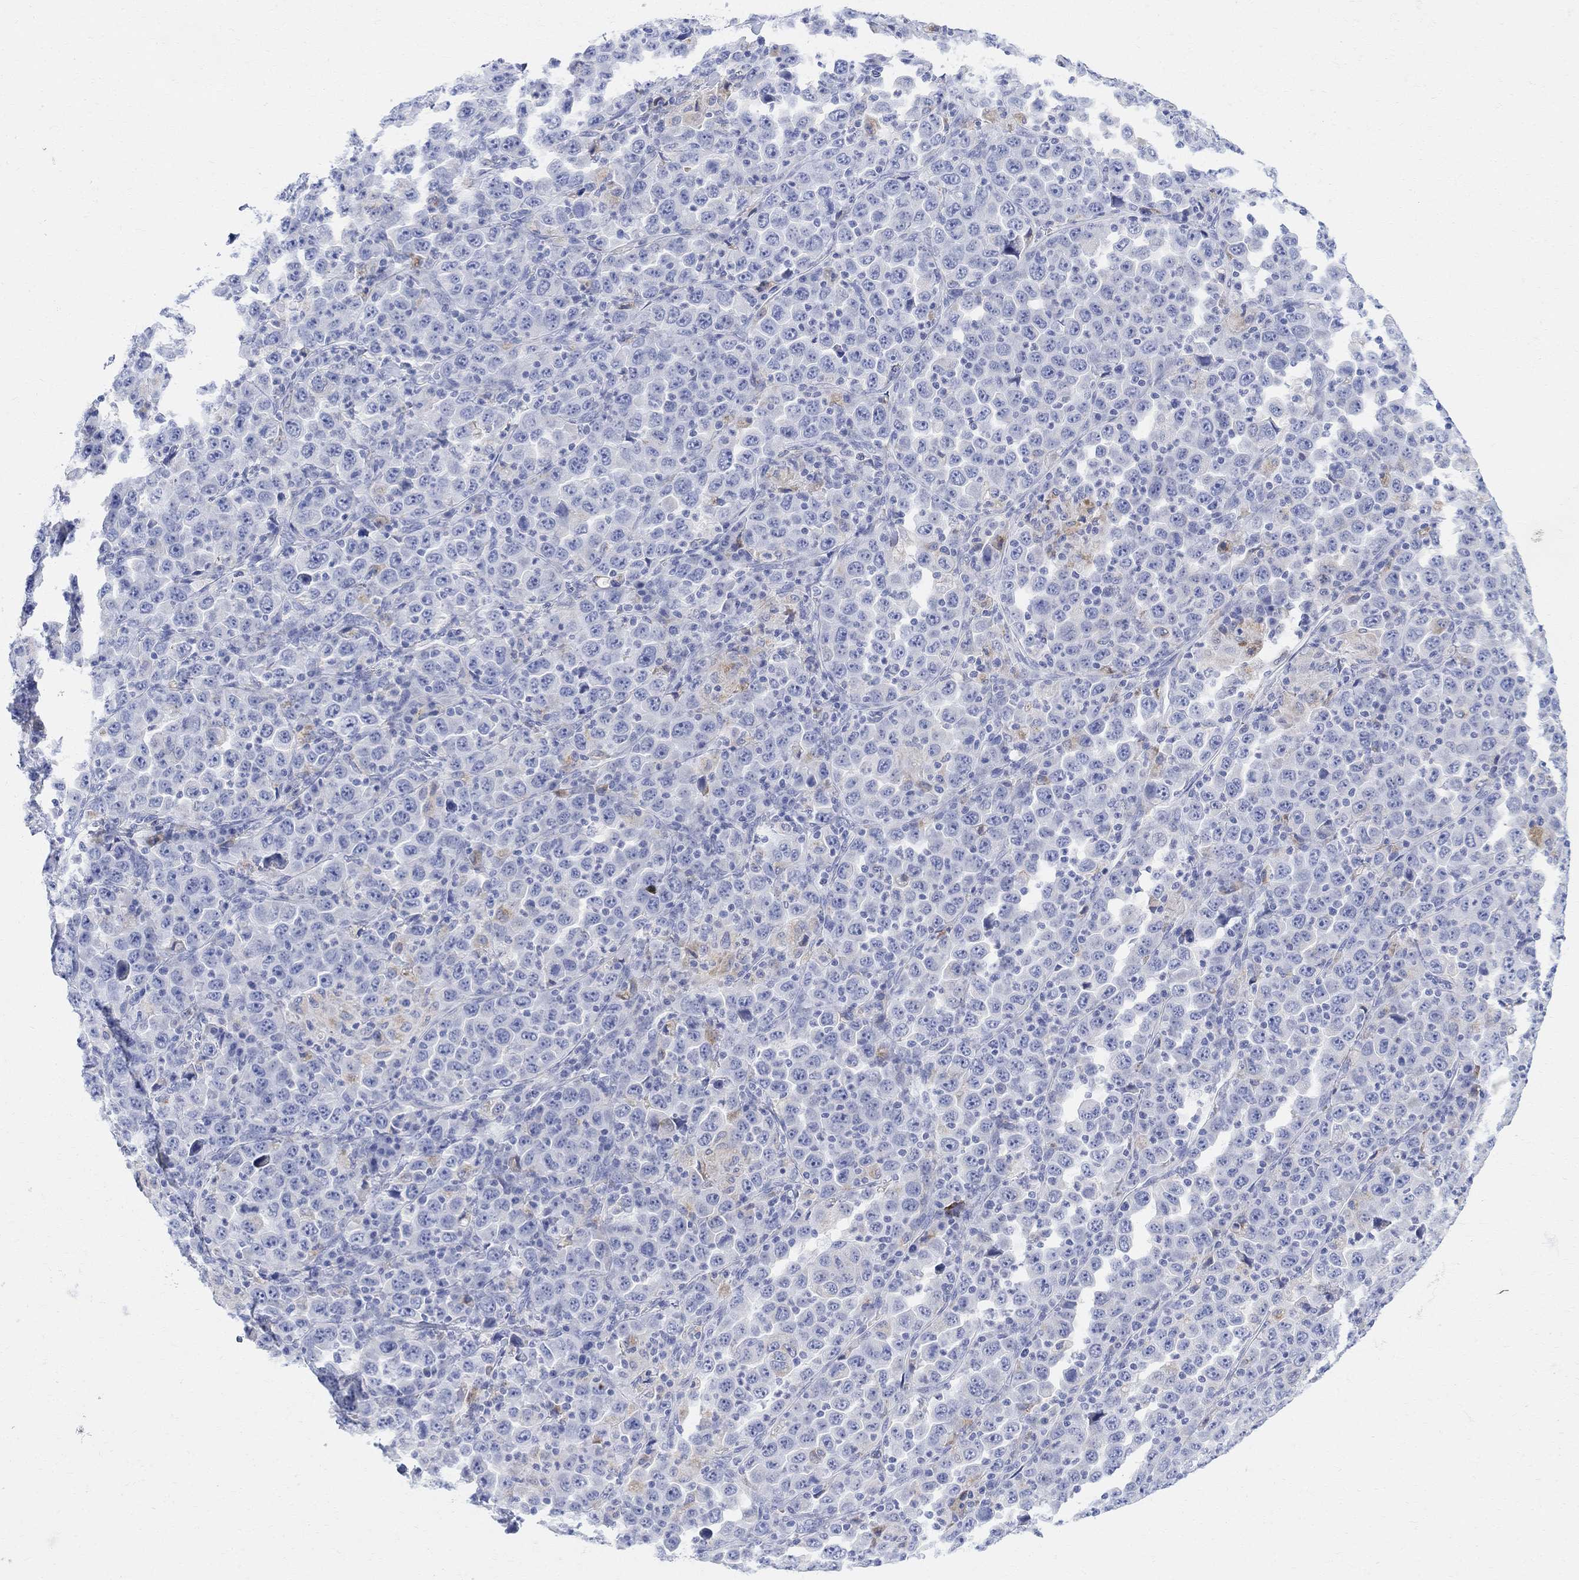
{"staining": {"intensity": "negative", "quantity": "none", "location": "none"}, "tissue": "stomach cancer", "cell_type": "Tumor cells", "image_type": "cancer", "snomed": [{"axis": "morphology", "description": "Normal tissue, NOS"}, {"axis": "morphology", "description": "Adenocarcinoma, NOS"}, {"axis": "topography", "description": "Stomach, upper"}, {"axis": "topography", "description": "Stomach"}], "caption": "This histopathology image is of stomach adenocarcinoma stained with immunohistochemistry to label a protein in brown with the nuclei are counter-stained blue. There is no staining in tumor cells.", "gene": "RETNLB", "patient": {"sex": "male", "age": 59}}